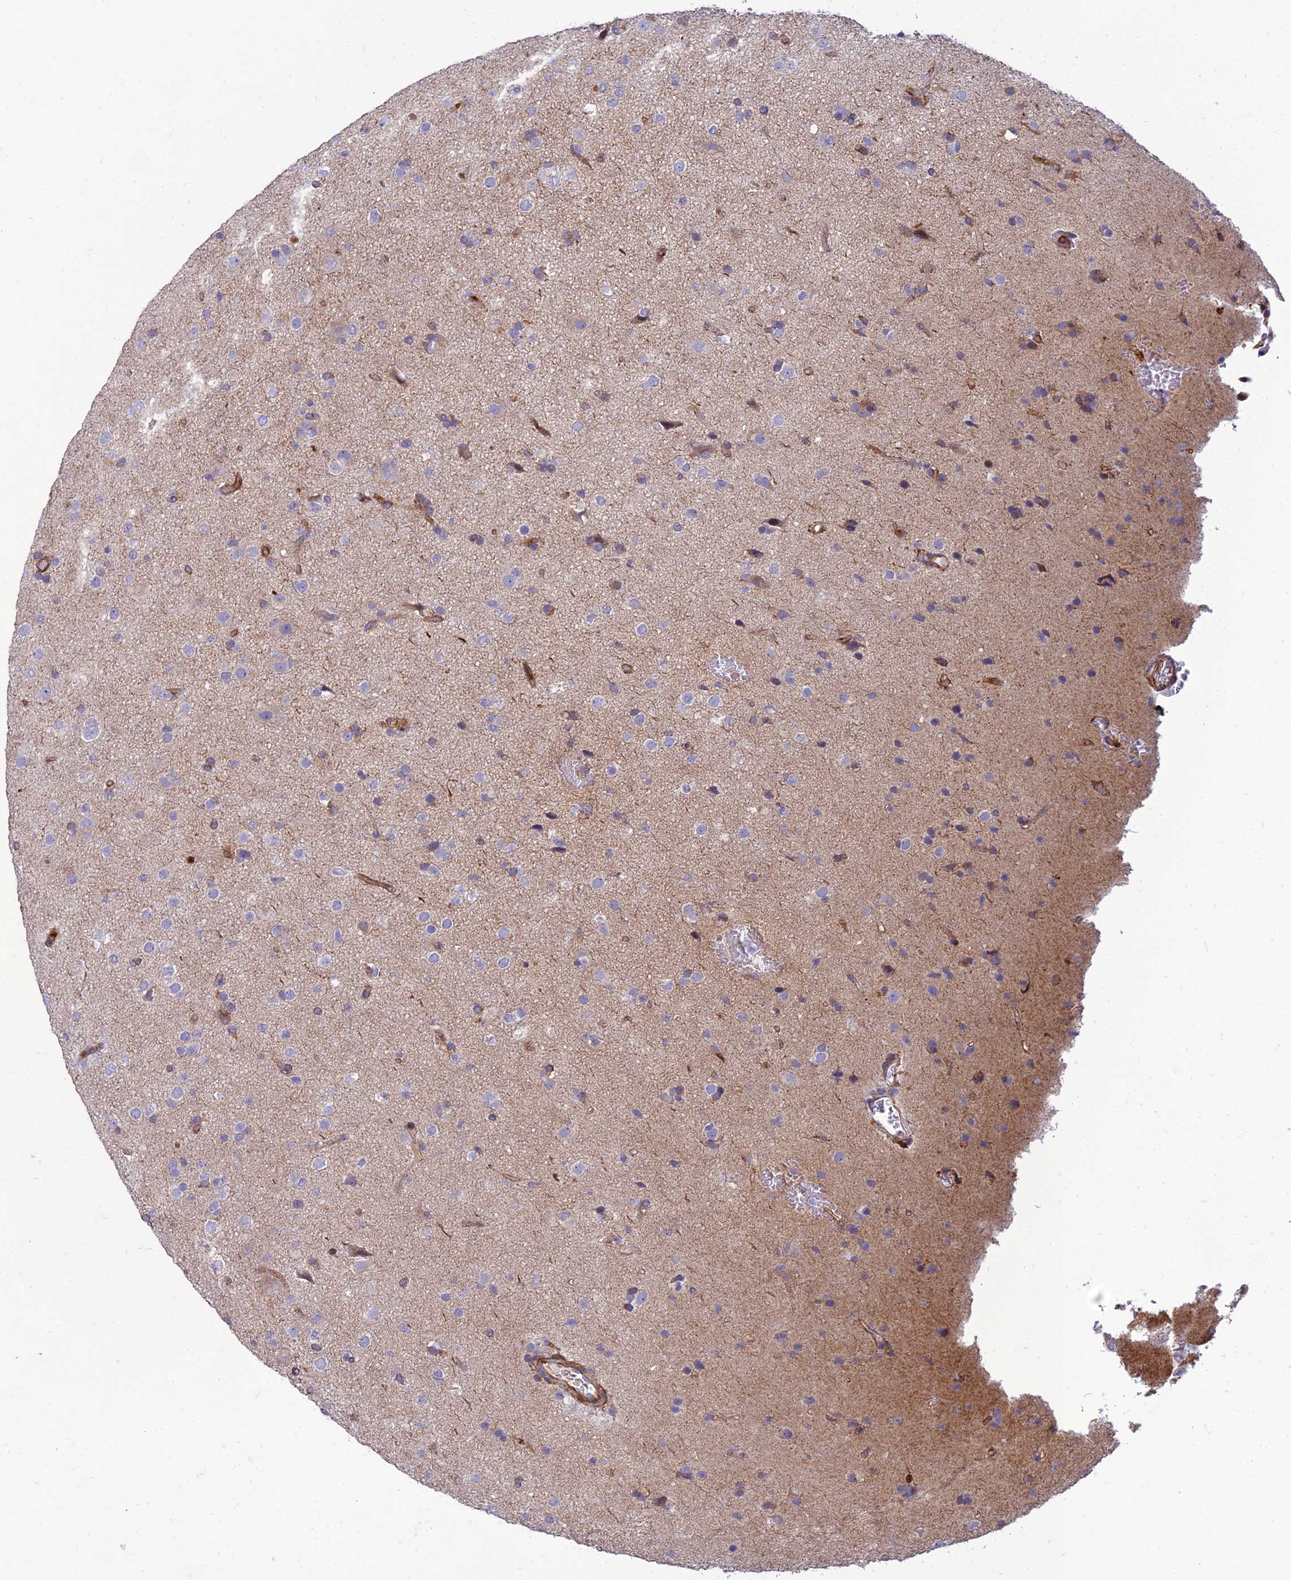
{"staining": {"intensity": "negative", "quantity": "none", "location": "none"}, "tissue": "glioma", "cell_type": "Tumor cells", "image_type": "cancer", "snomed": [{"axis": "morphology", "description": "Glioma, malignant, Low grade"}, {"axis": "topography", "description": "Brain"}], "caption": "Immunohistochemical staining of glioma demonstrates no significant positivity in tumor cells.", "gene": "SEL1L3", "patient": {"sex": "male", "age": 65}}